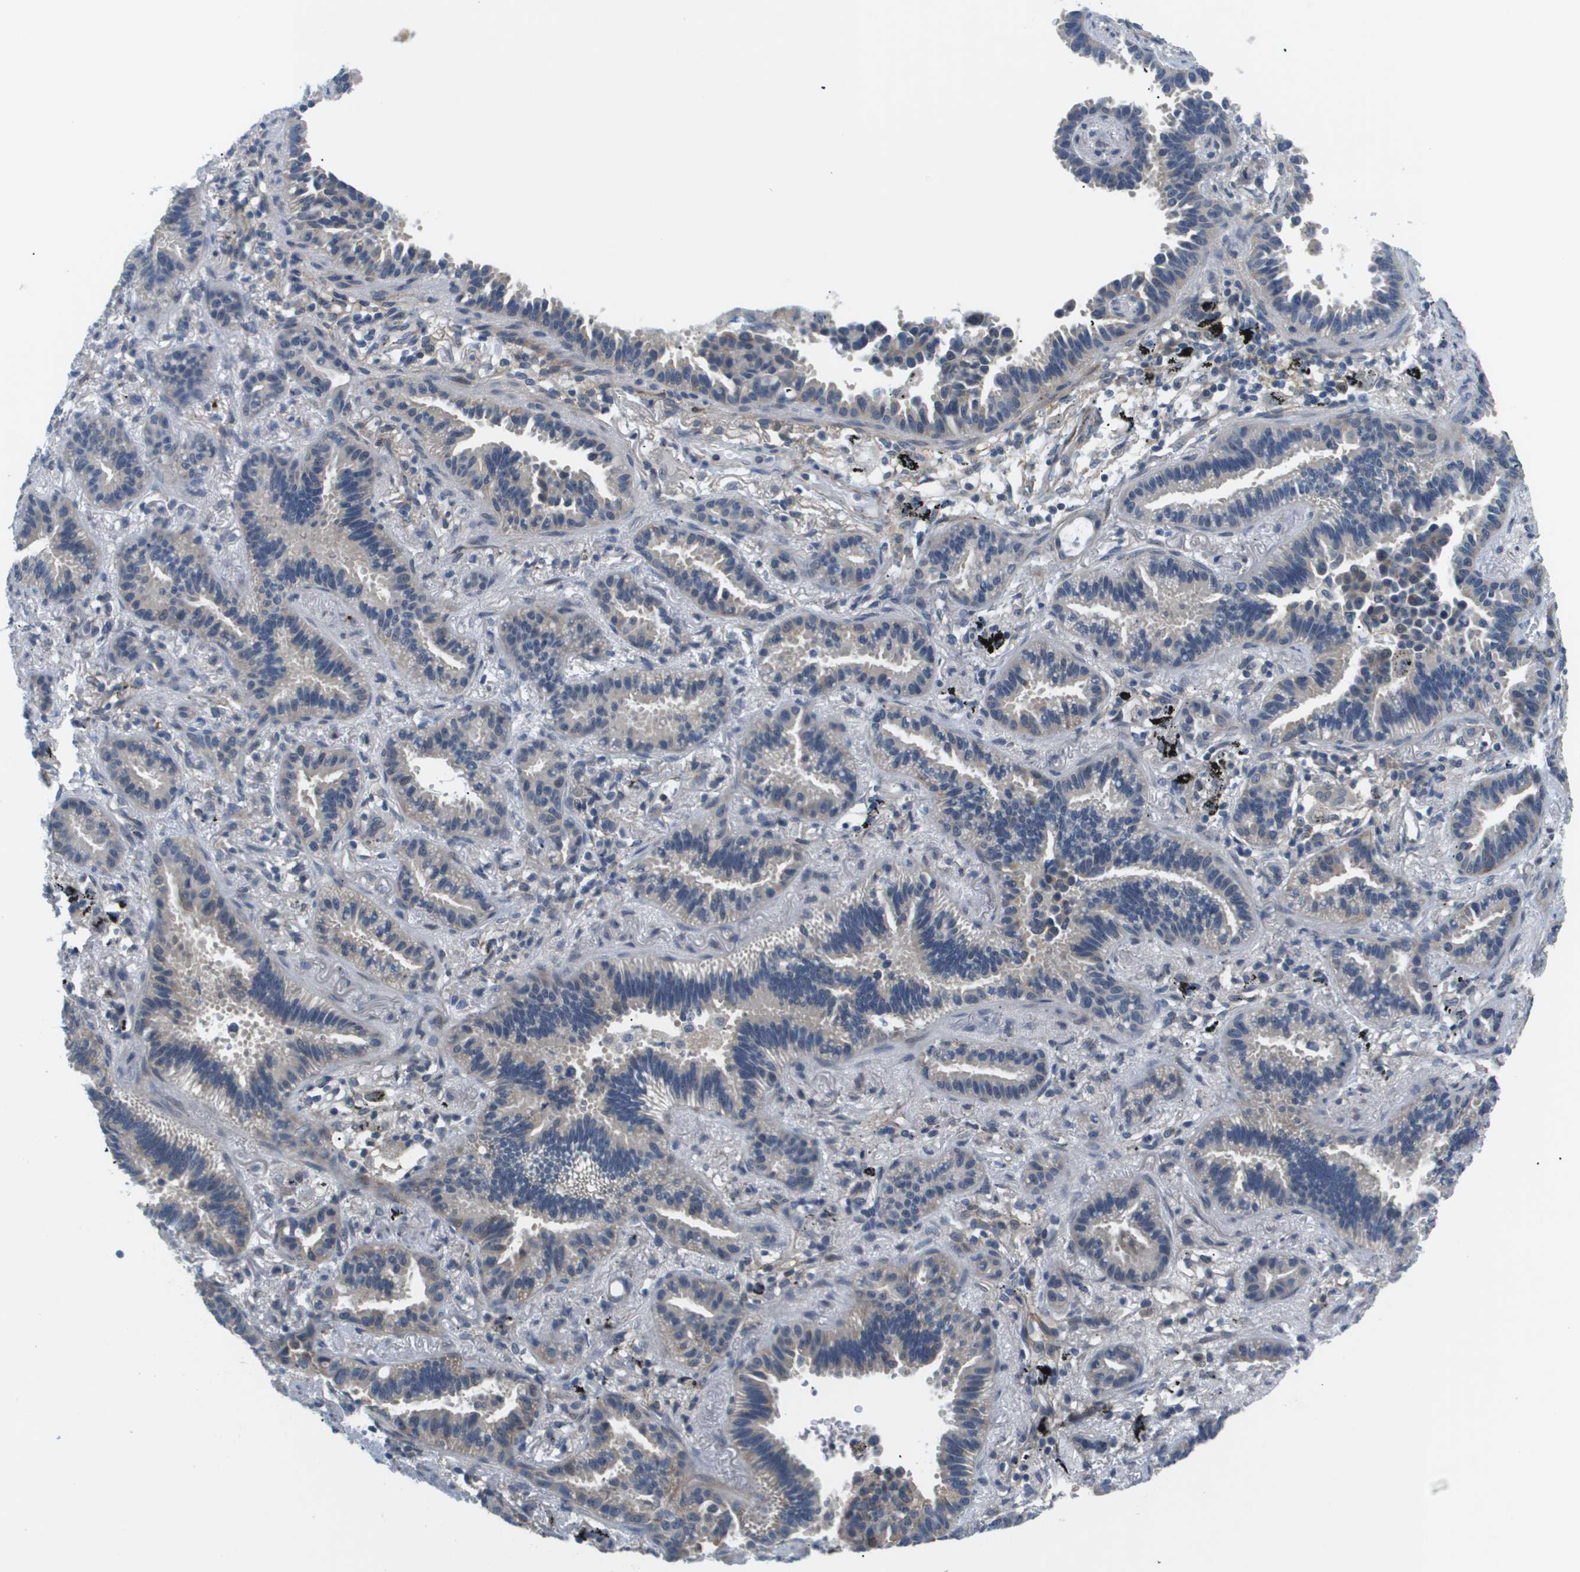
{"staining": {"intensity": "negative", "quantity": "none", "location": "none"}, "tissue": "lung cancer", "cell_type": "Tumor cells", "image_type": "cancer", "snomed": [{"axis": "morphology", "description": "Normal tissue, NOS"}, {"axis": "morphology", "description": "Adenocarcinoma, NOS"}, {"axis": "topography", "description": "Lung"}], "caption": "IHC histopathology image of lung cancer stained for a protein (brown), which demonstrates no expression in tumor cells.", "gene": "OTUD5", "patient": {"sex": "male", "age": 59}}